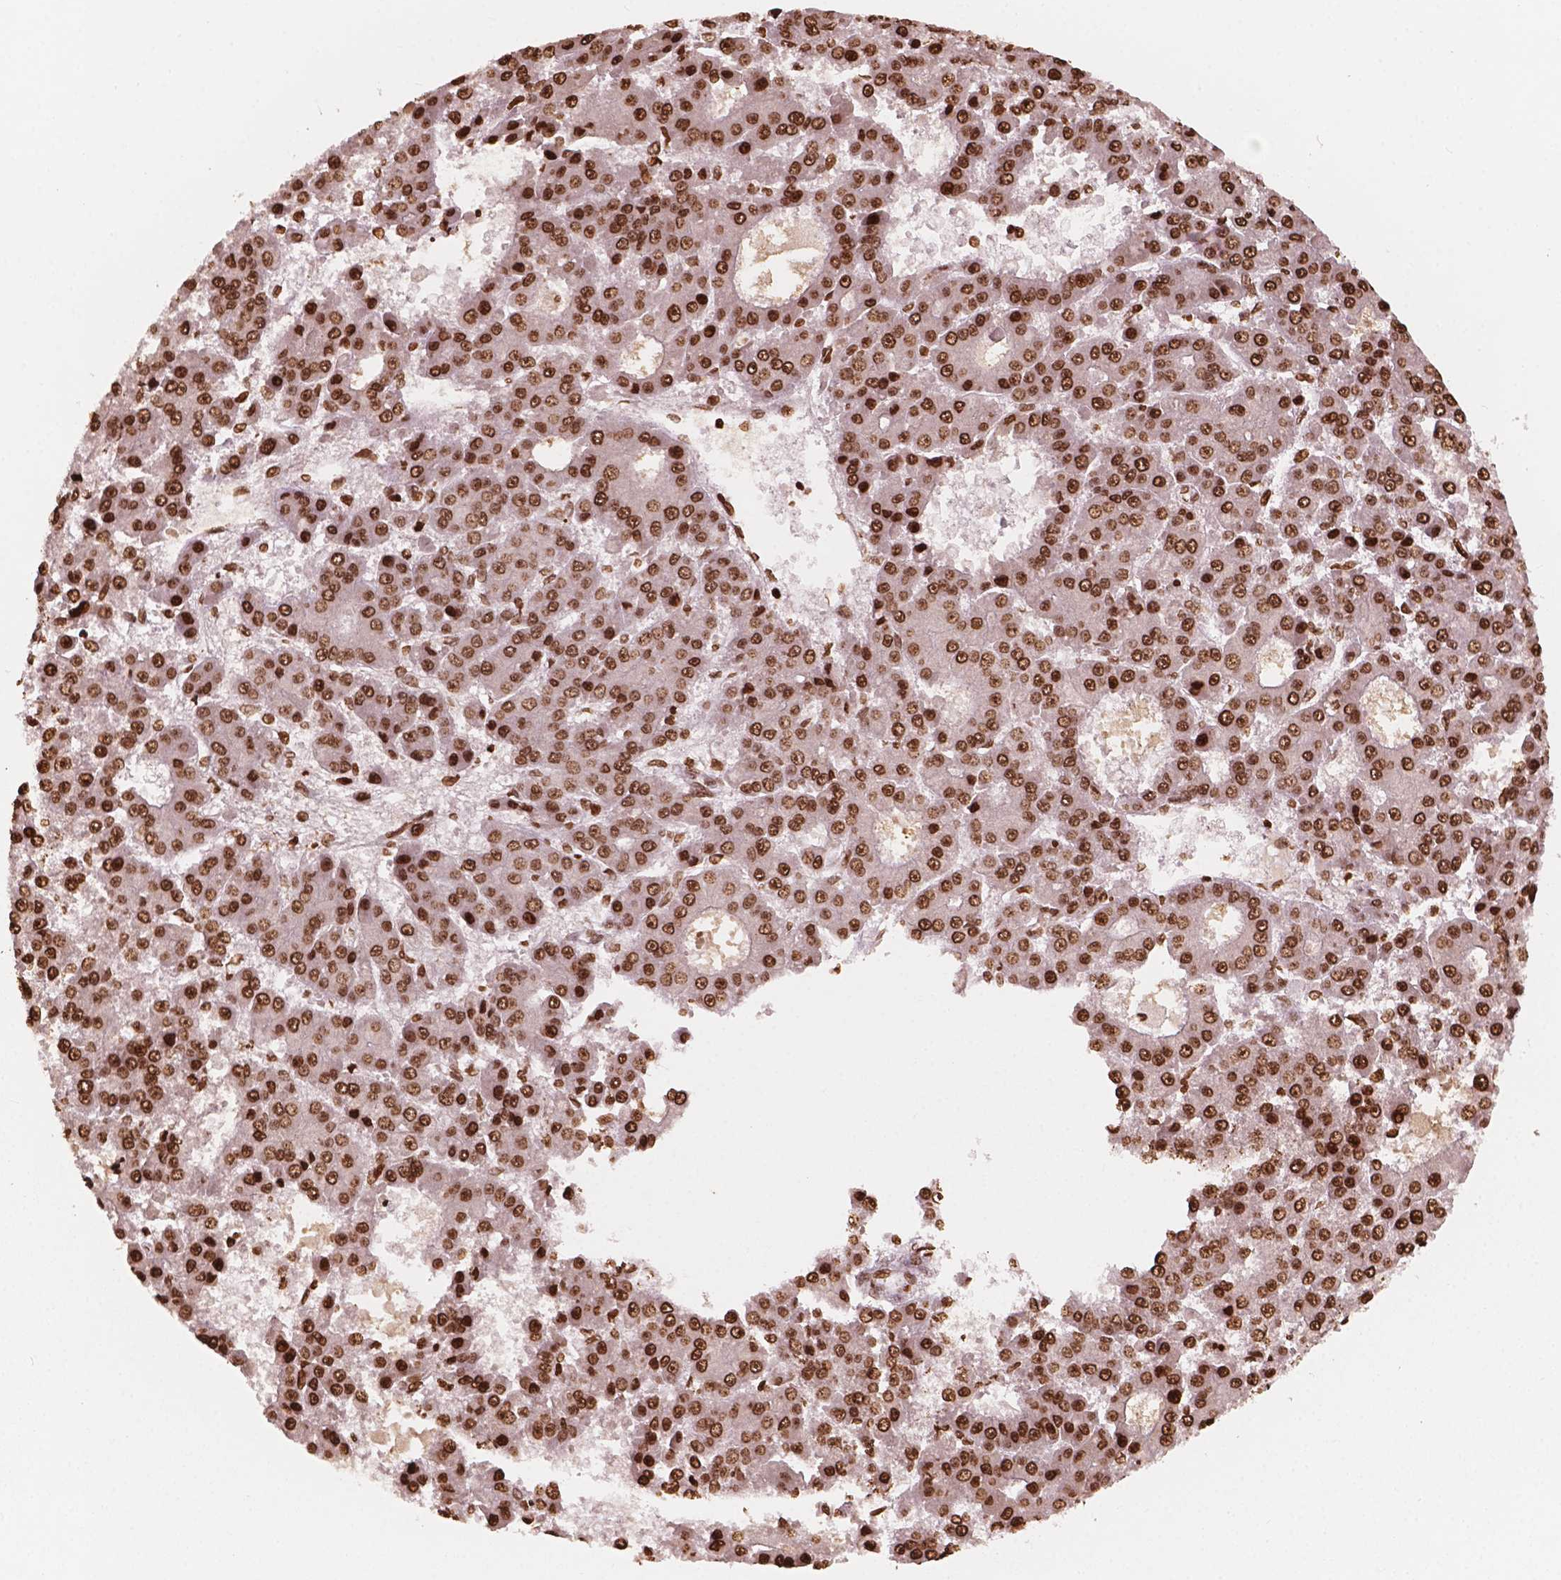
{"staining": {"intensity": "strong", "quantity": ">75%", "location": "nuclear"}, "tissue": "liver cancer", "cell_type": "Tumor cells", "image_type": "cancer", "snomed": [{"axis": "morphology", "description": "Carcinoma, Hepatocellular, NOS"}, {"axis": "topography", "description": "Liver"}], "caption": "Immunohistochemistry (IHC) staining of liver cancer (hepatocellular carcinoma), which displays high levels of strong nuclear staining in approximately >75% of tumor cells indicating strong nuclear protein expression. The staining was performed using DAB (brown) for protein detection and nuclei were counterstained in hematoxylin (blue).", "gene": "H3C7", "patient": {"sex": "male", "age": 70}}